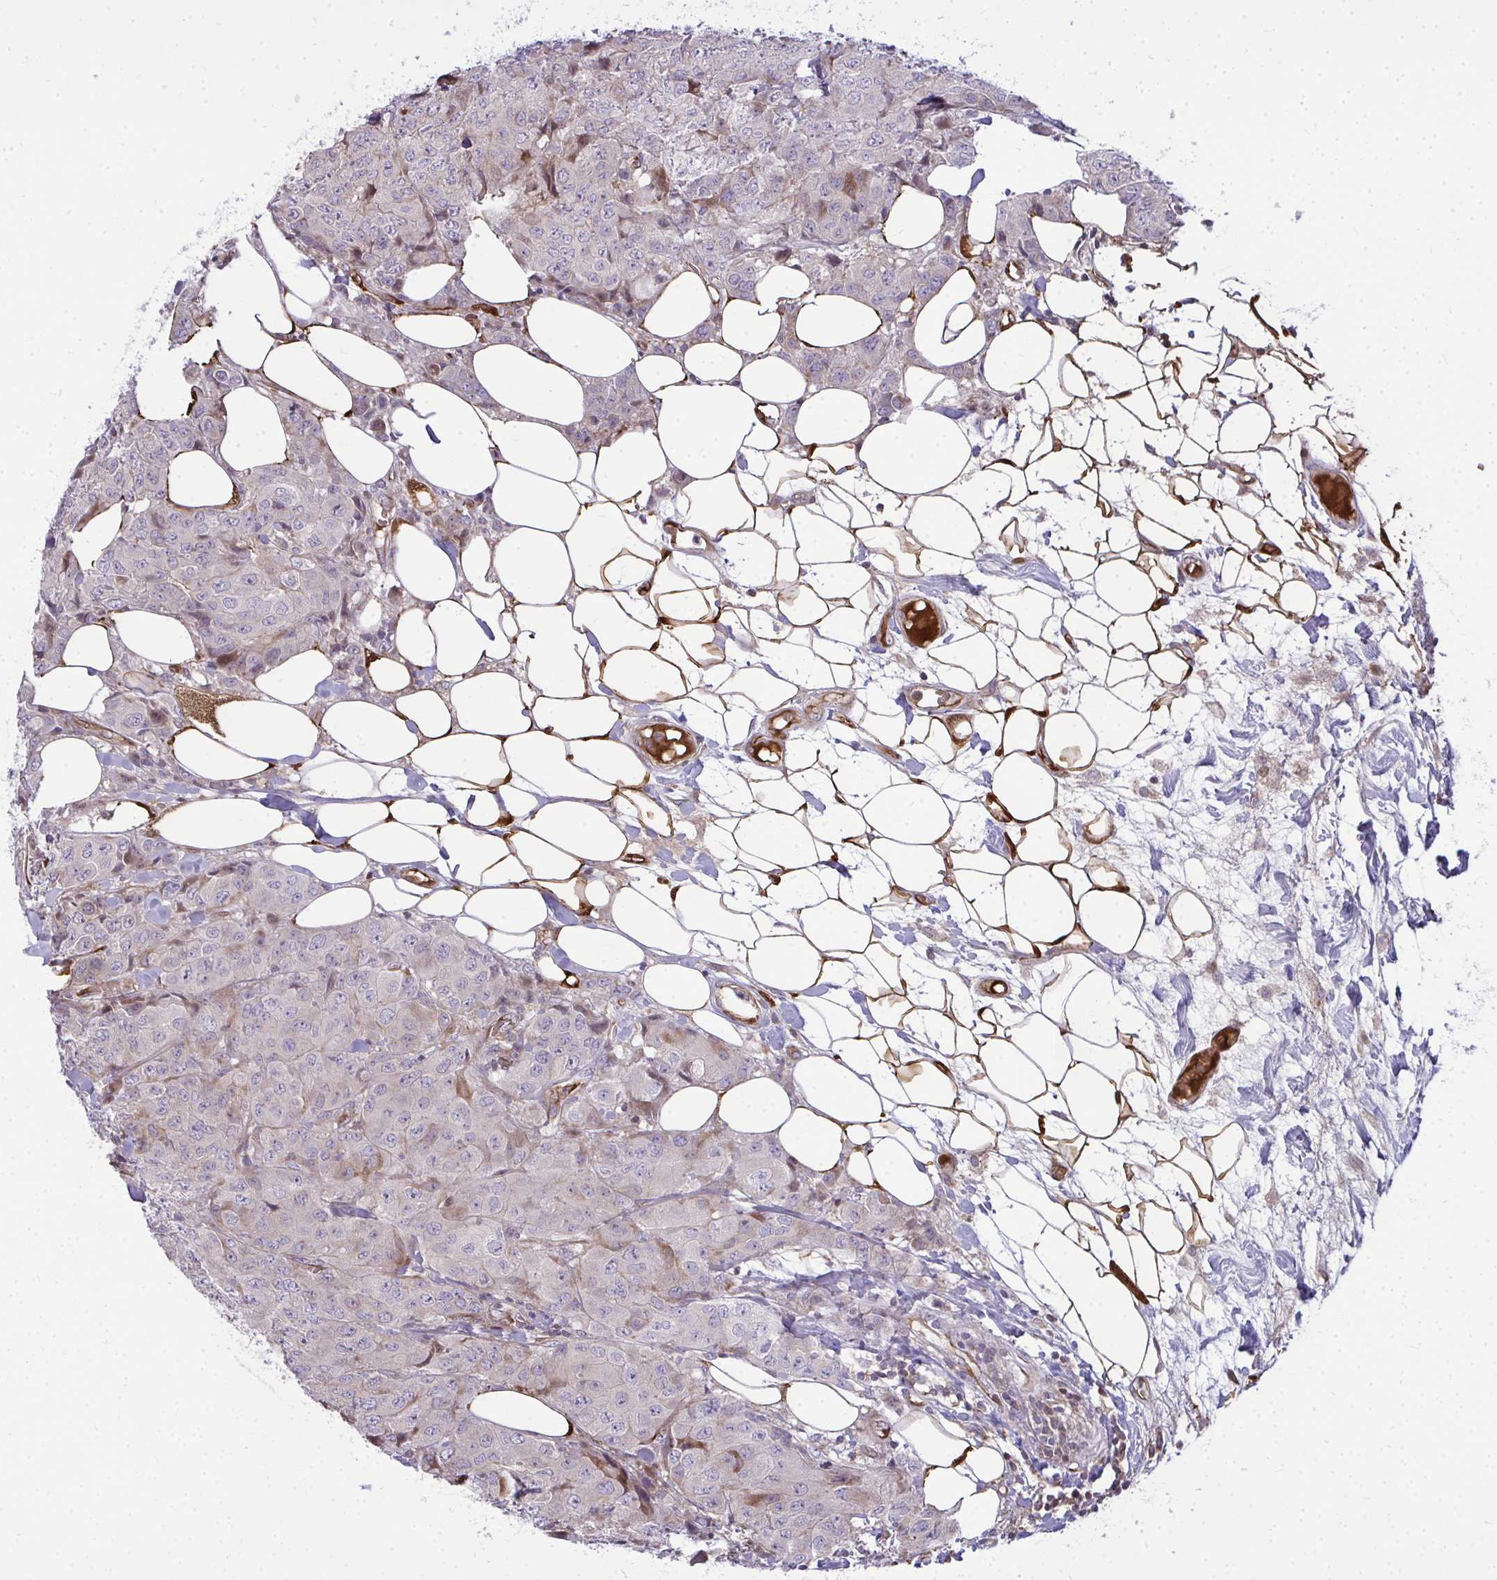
{"staining": {"intensity": "negative", "quantity": "none", "location": "none"}, "tissue": "breast cancer", "cell_type": "Tumor cells", "image_type": "cancer", "snomed": [{"axis": "morphology", "description": "Duct carcinoma"}, {"axis": "topography", "description": "Breast"}], "caption": "Tumor cells show no significant protein staining in breast infiltrating ductal carcinoma.", "gene": "ZSCAN9", "patient": {"sex": "female", "age": 43}}